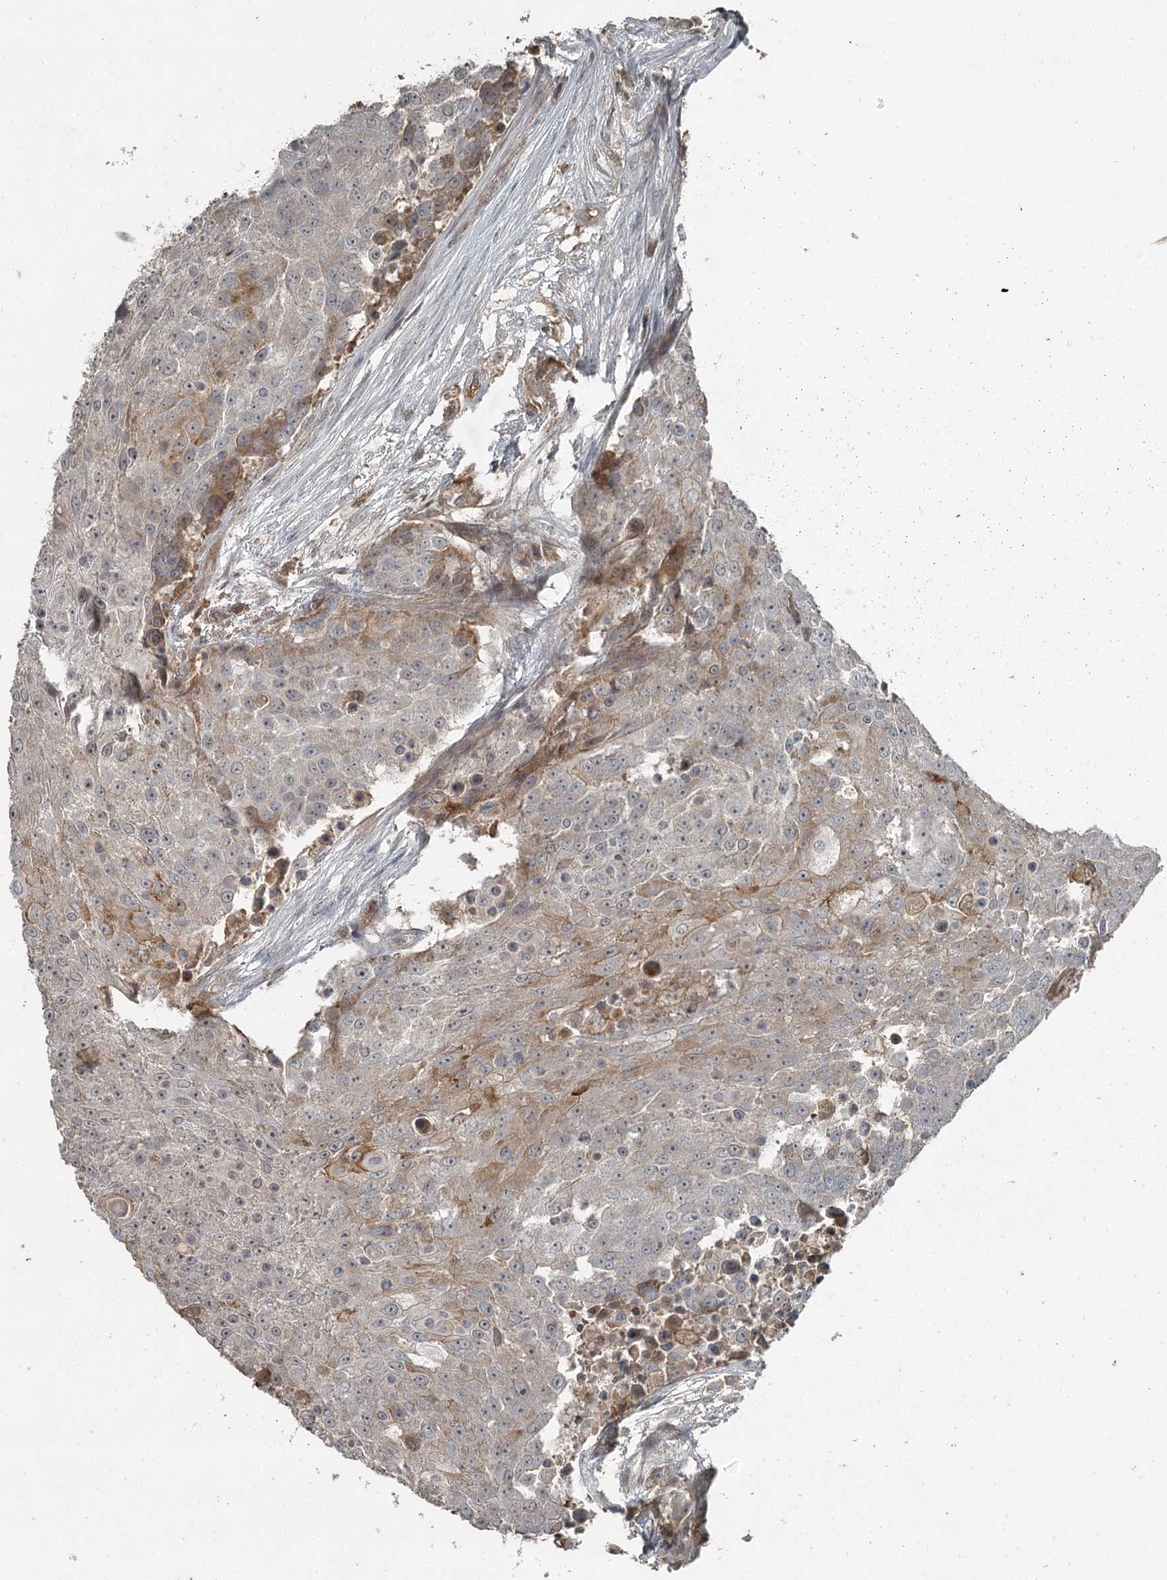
{"staining": {"intensity": "moderate", "quantity": "<25%", "location": "cytoplasmic/membranous"}, "tissue": "urothelial cancer", "cell_type": "Tumor cells", "image_type": "cancer", "snomed": [{"axis": "morphology", "description": "Urothelial carcinoma, High grade"}, {"axis": "topography", "description": "Urinary bladder"}], "caption": "An image of high-grade urothelial carcinoma stained for a protein demonstrates moderate cytoplasmic/membranous brown staining in tumor cells.", "gene": "SLC39A8", "patient": {"sex": "female", "age": 63}}